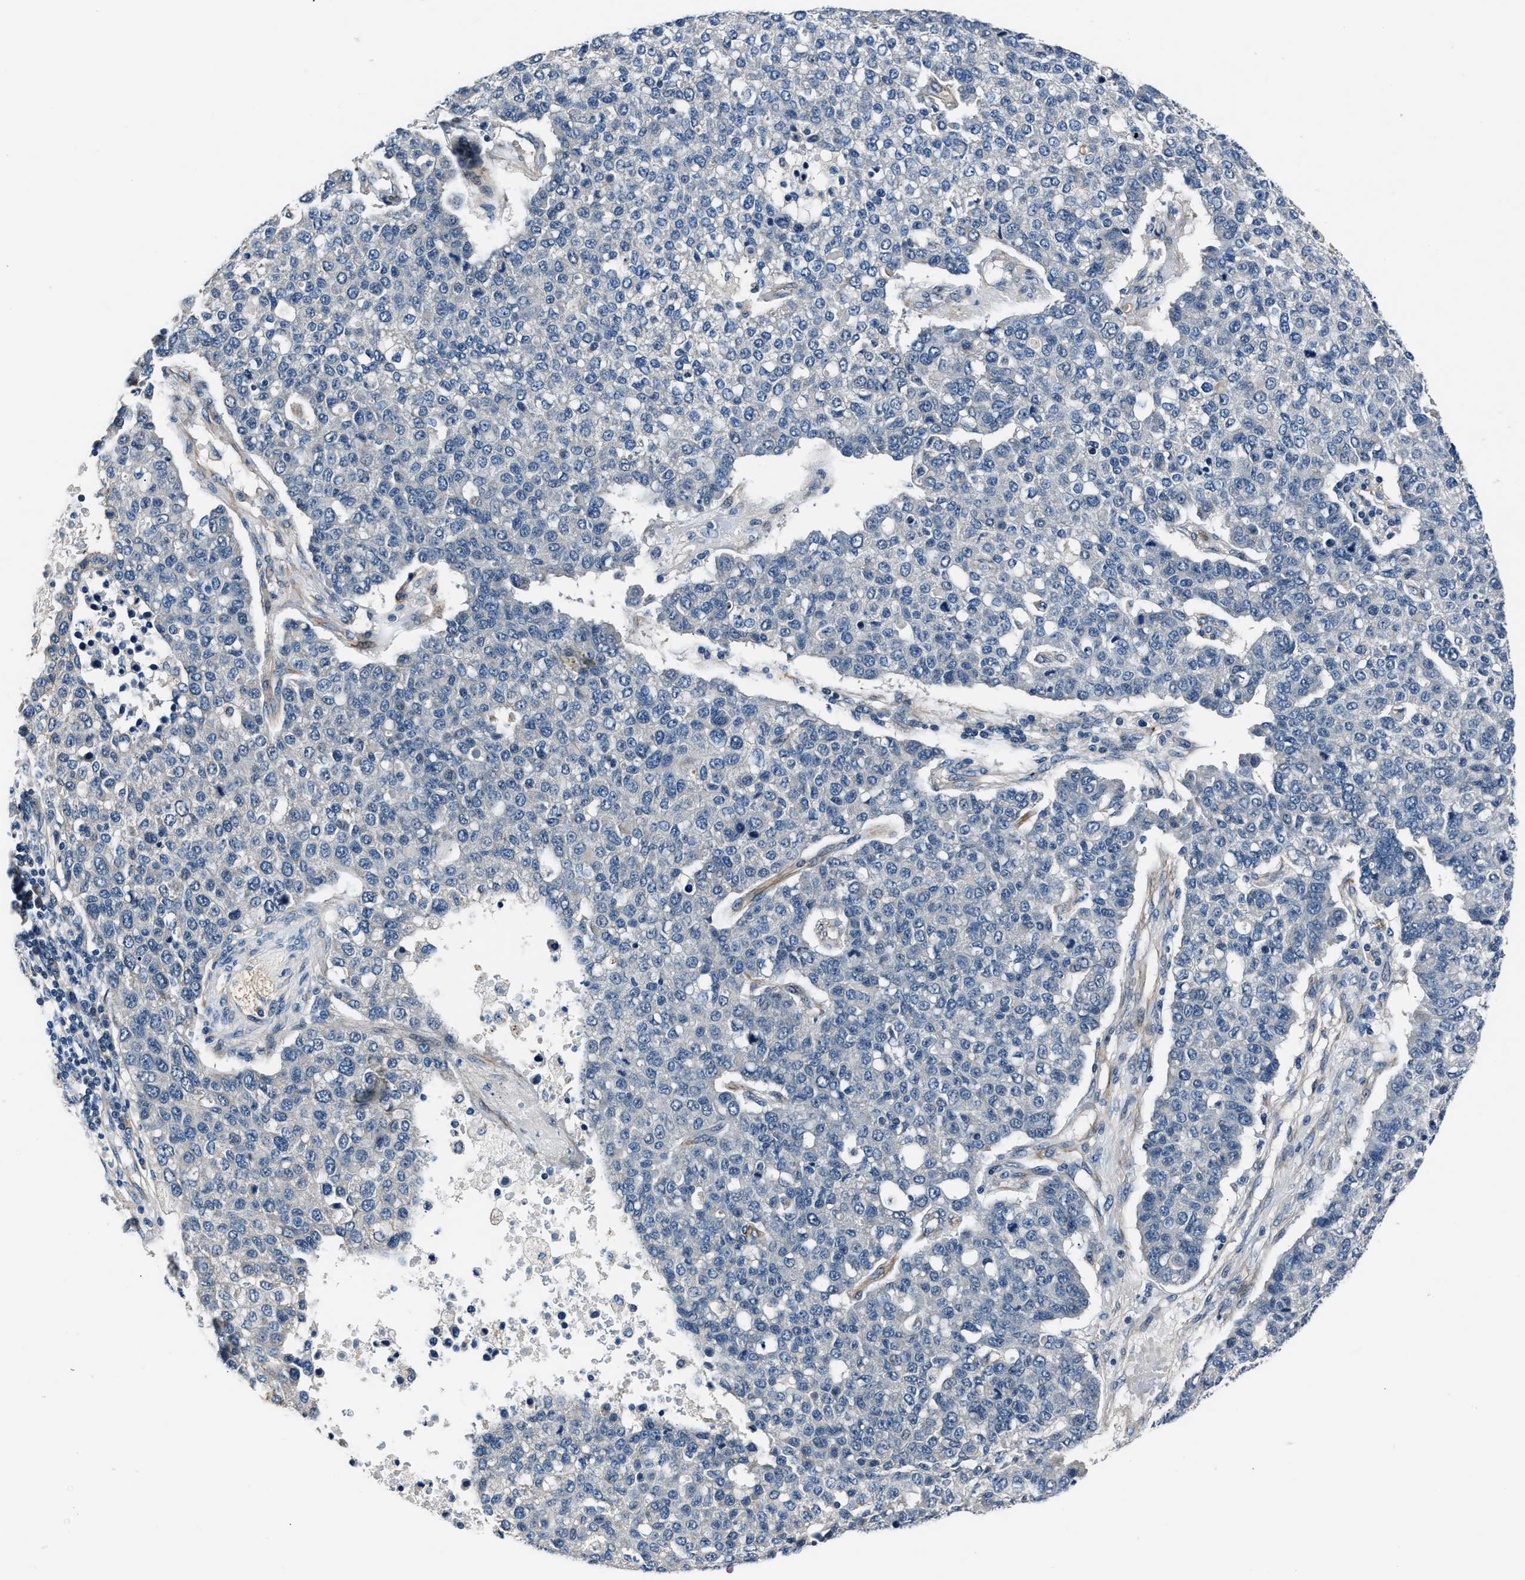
{"staining": {"intensity": "negative", "quantity": "none", "location": "none"}, "tissue": "pancreatic cancer", "cell_type": "Tumor cells", "image_type": "cancer", "snomed": [{"axis": "morphology", "description": "Adenocarcinoma, NOS"}, {"axis": "topography", "description": "Pancreas"}], "caption": "Protein analysis of pancreatic cancer (adenocarcinoma) displays no significant expression in tumor cells. Brightfield microscopy of immunohistochemistry stained with DAB (brown) and hematoxylin (blue), captured at high magnification.", "gene": "MPDZ", "patient": {"sex": "female", "age": 61}}